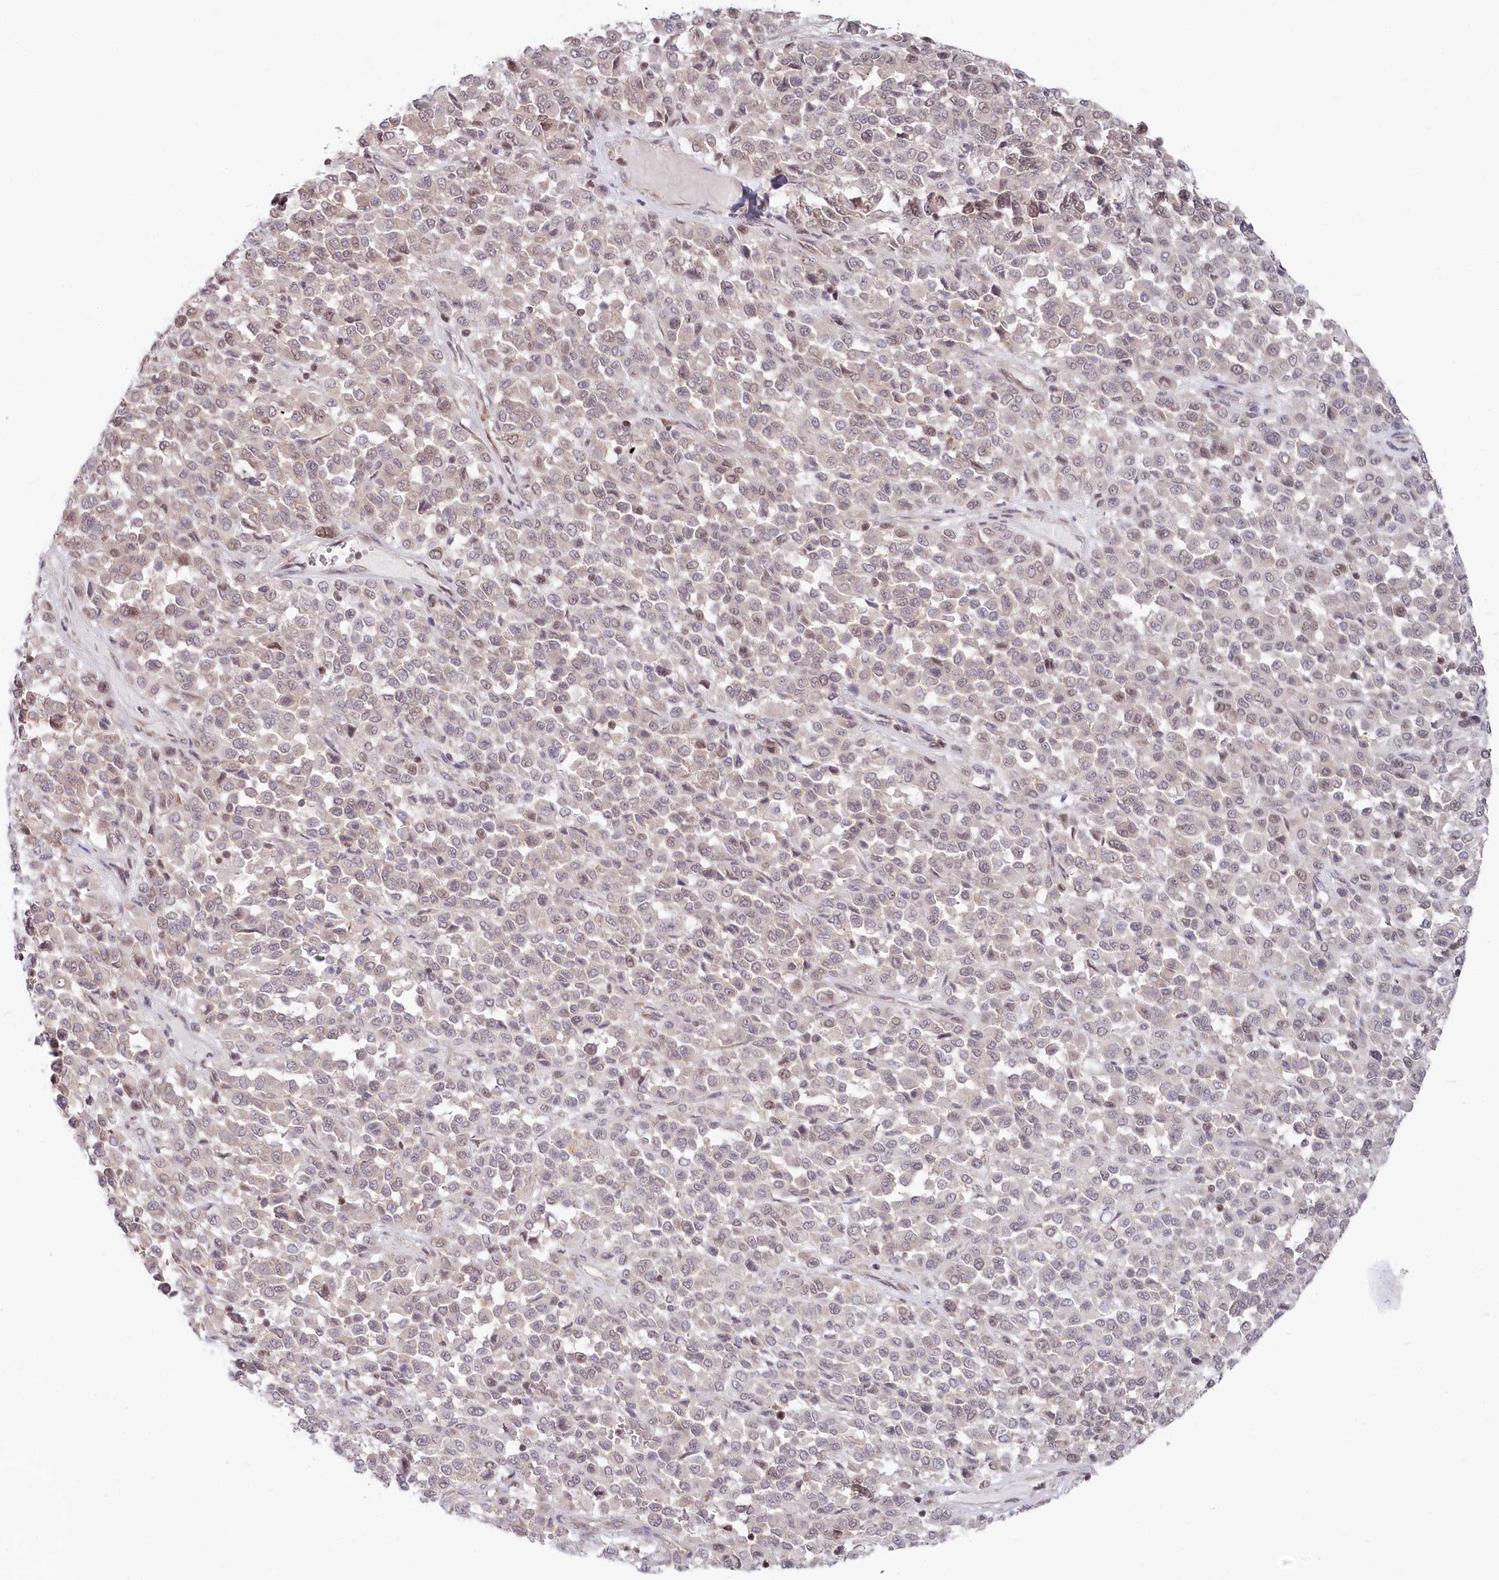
{"staining": {"intensity": "weak", "quantity": "<25%", "location": "nuclear"}, "tissue": "melanoma", "cell_type": "Tumor cells", "image_type": "cancer", "snomed": [{"axis": "morphology", "description": "Malignant melanoma, Metastatic site"}, {"axis": "topography", "description": "Pancreas"}], "caption": "A micrograph of malignant melanoma (metastatic site) stained for a protein reveals no brown staining in tumor cells. The staining was performed using DAB (3,3'-diaminobenzidine) to visualize the protein expression in brown, while the nuclei were stained in blue with hematoxylin (Magnification: 20x).", "gene": "CGGBP1", "patient": {"sex": "female", "age": 30}}